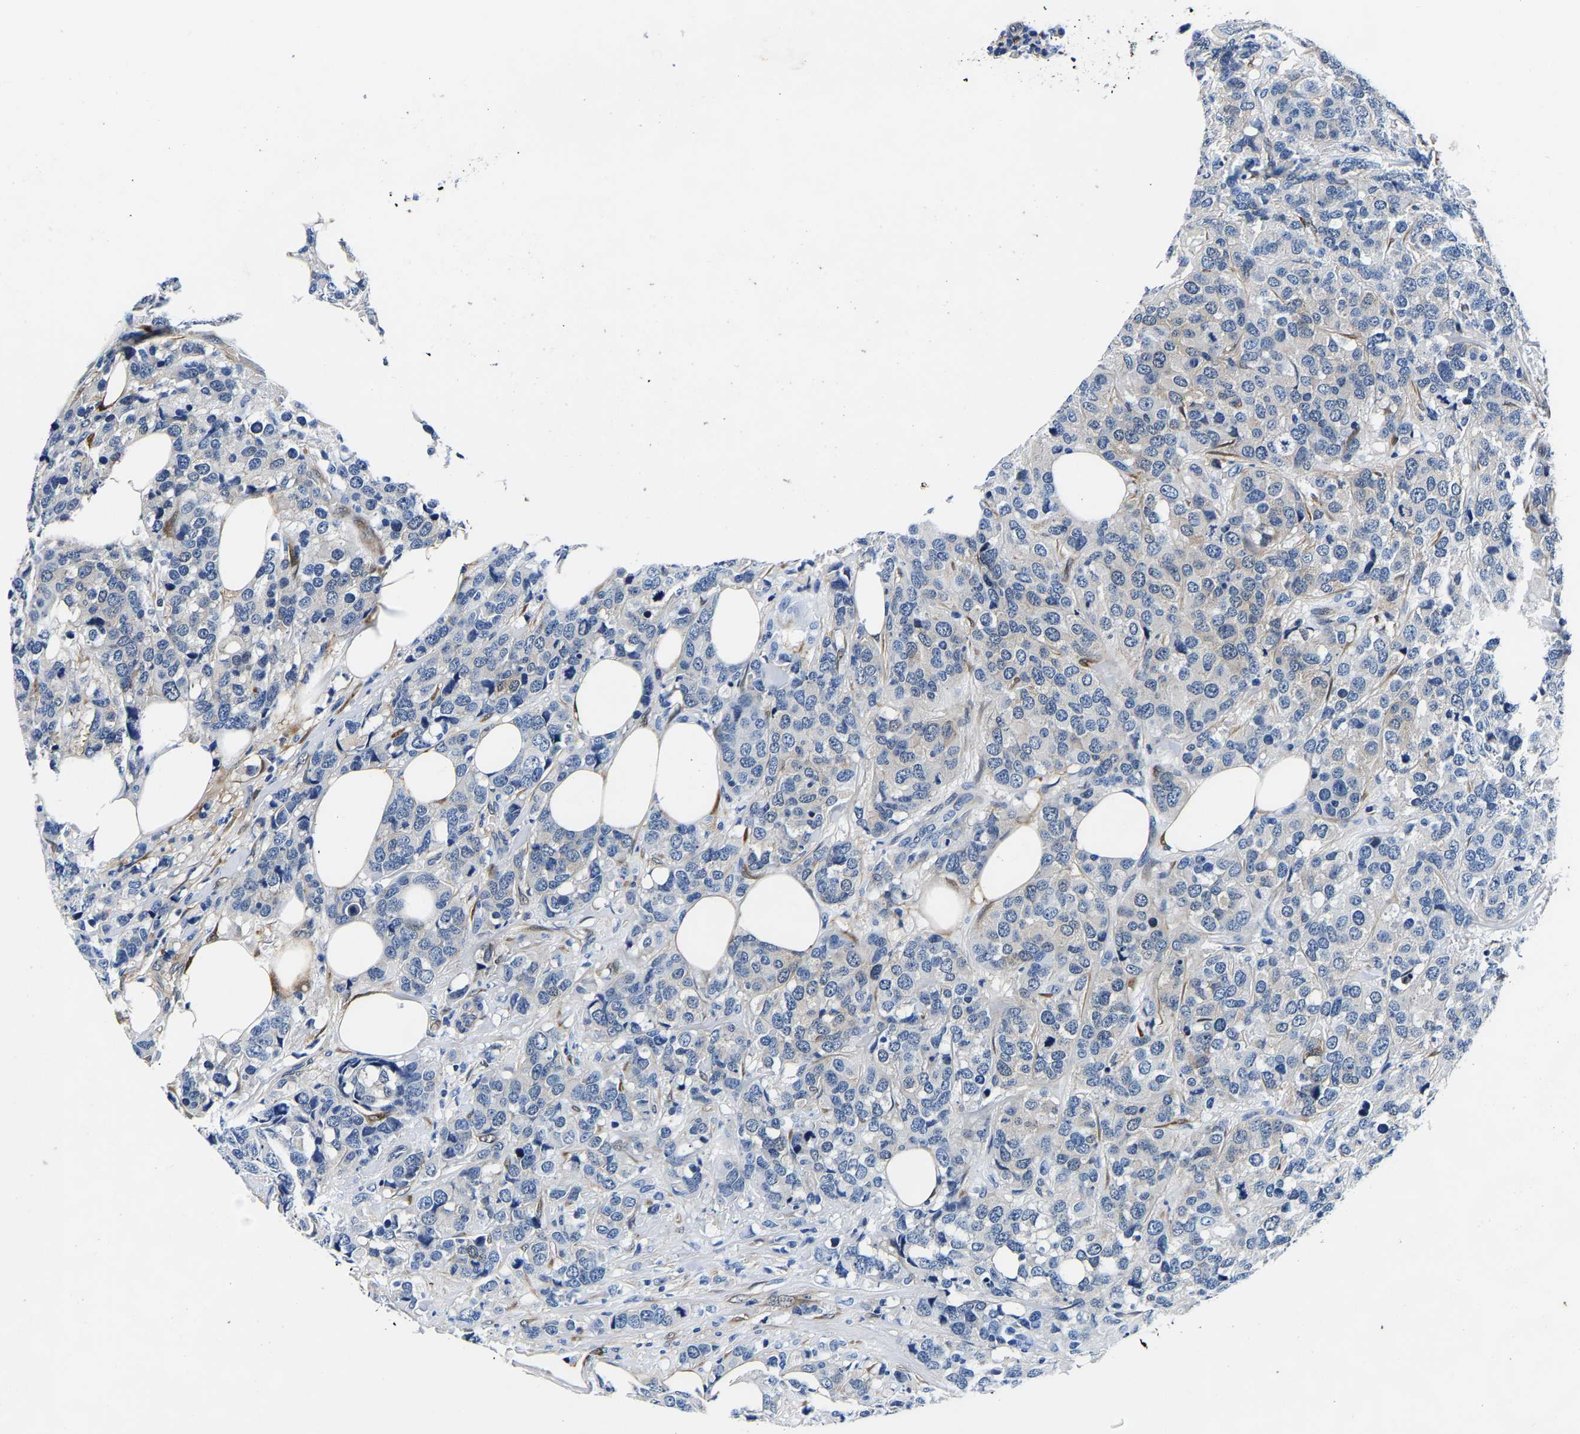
{"staining": {"intensity": "negative", "quantity": "none", "location": "none"}, "tissue": "breast cancer", "cell_type": "Tumor cells", "image_type": "cancer", "snomed": [{"axis": "morphology", "description": "Lobular carcinoma"}, {"axis": "topography", "description": "Breast"}], "caption": "Breast cancer stained for a protein using immunohistochemistry (IHC) displays no positivity tumor cells.", "gene": "S100A13", "patient": {"sex": "female", "age": 59}}